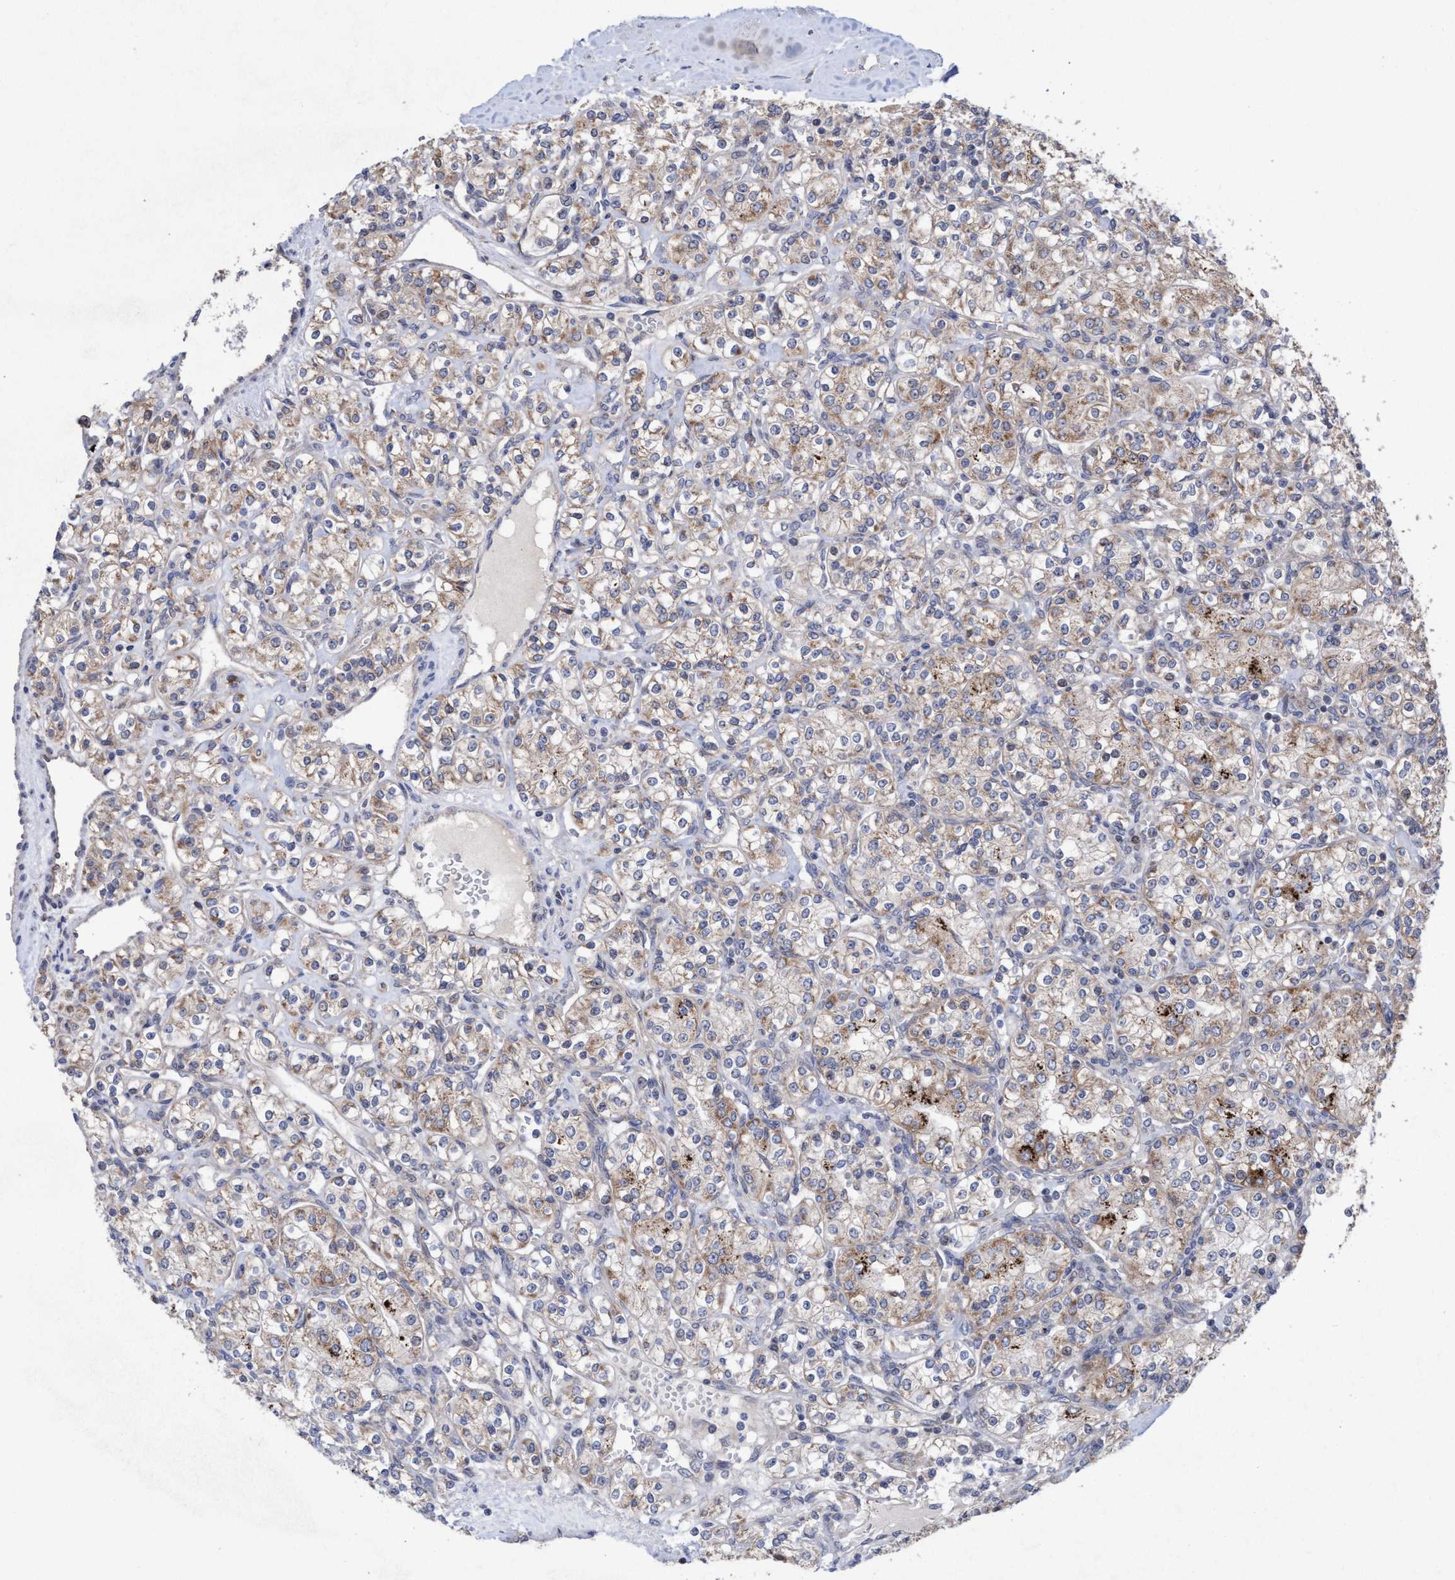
{"staining": {"intensity": "moderate", "quantity": ">75%", "location": "cytoplasmic/membranous"}, "tissue": "renal cancer", "cell_type": "Tumor cells", "image_type": "cancer", "snomed": [{"axis": "morphology", "description": "Adenocarcinoma, NOS"}, {"axis": "topography", "description": "Kidney"}], "caption": "Immunohistochemical staining of human adenocarcinoma (renal) shows medium levels of moderate cytoplasmic/membranous protein positivity in approximately >75% of tumor cells. Using DAB (brown) and hematoxylin (blue) stains, captured at high magnification using brightfield microscopy.", "gene": "P2RY14", "patient": {"sex": "male", "age": 77}}